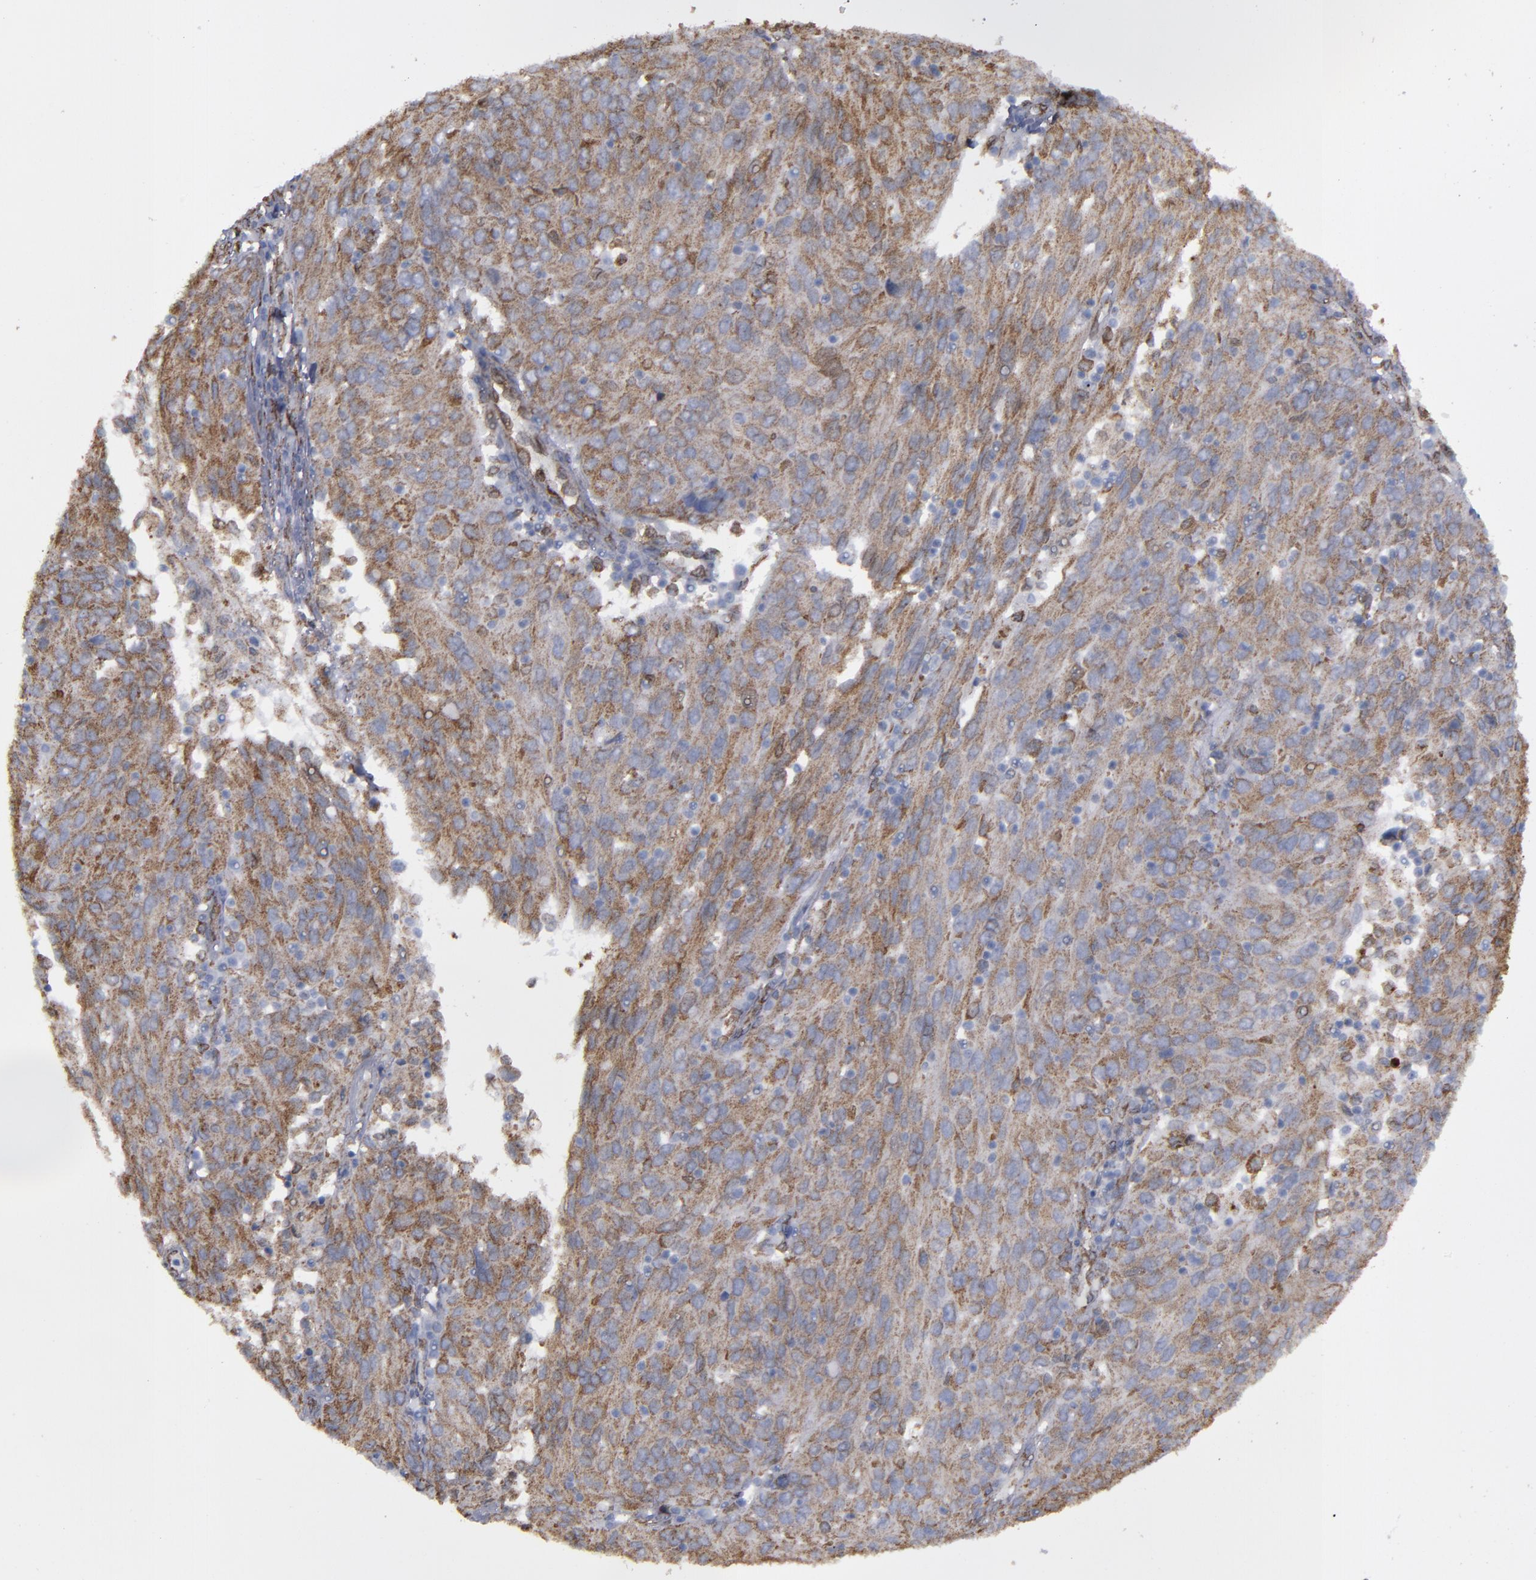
{"staining": {"intensity": "moderate", "quantity": "25%-75%", "location": "cytoplasmic/membranous"}, "tissue": "ovarian cancer", "cell_type": "Tumor cells", "image_type": "cancer", "snomed": [{"axis": "morphology", "description": "Carcinoma, endometroid"}, {"axis": "topography", "description": "Ovary"}], "caption": "Ovarian endometroid carcinoma stained with a protein marker demonstrates moderate staining in tumor cells.", "gene": "ERLIN2", "patient": {"sex": "female", "age": 50}}